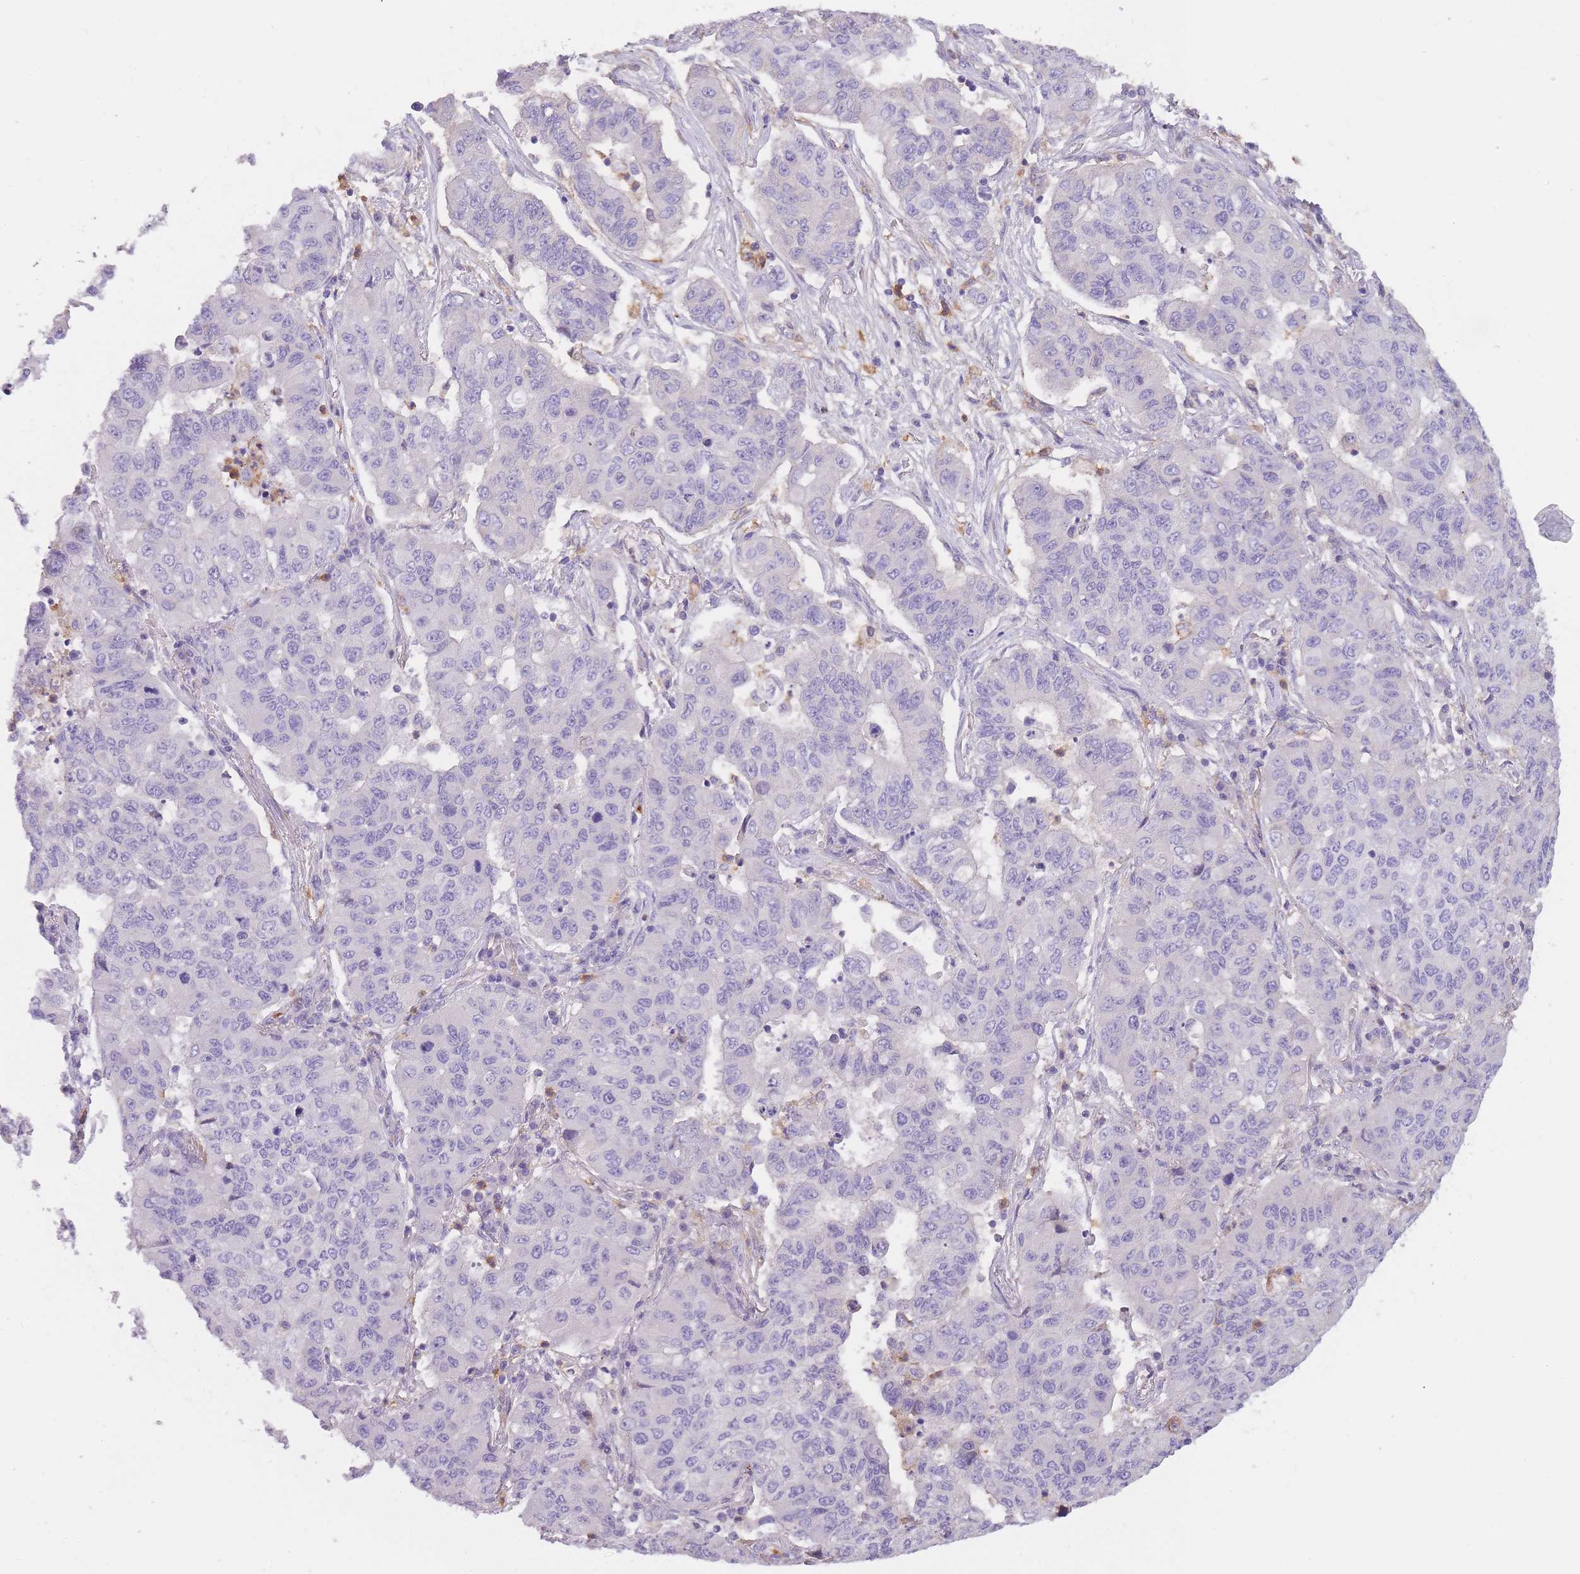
{"staining": {"intensity": "negative", "quantity": "none", "location": "none"}, "tissue": "lung cancer", "cell_type": "Tumor cells", "image_type": "cancer", "snomed": [{"axis": "morphology", "description": "Squamous cell carcinoma, NOS"}, {"axis": "topography", "description": "Lung"}], "caption": "Human lung squamous cell carcinoma stained for a protein using immunohistochemistry (IHC) shows no staining in tumor cells.", "gene": "CR1L", "patient": {"sex": "male", "age": 74}}